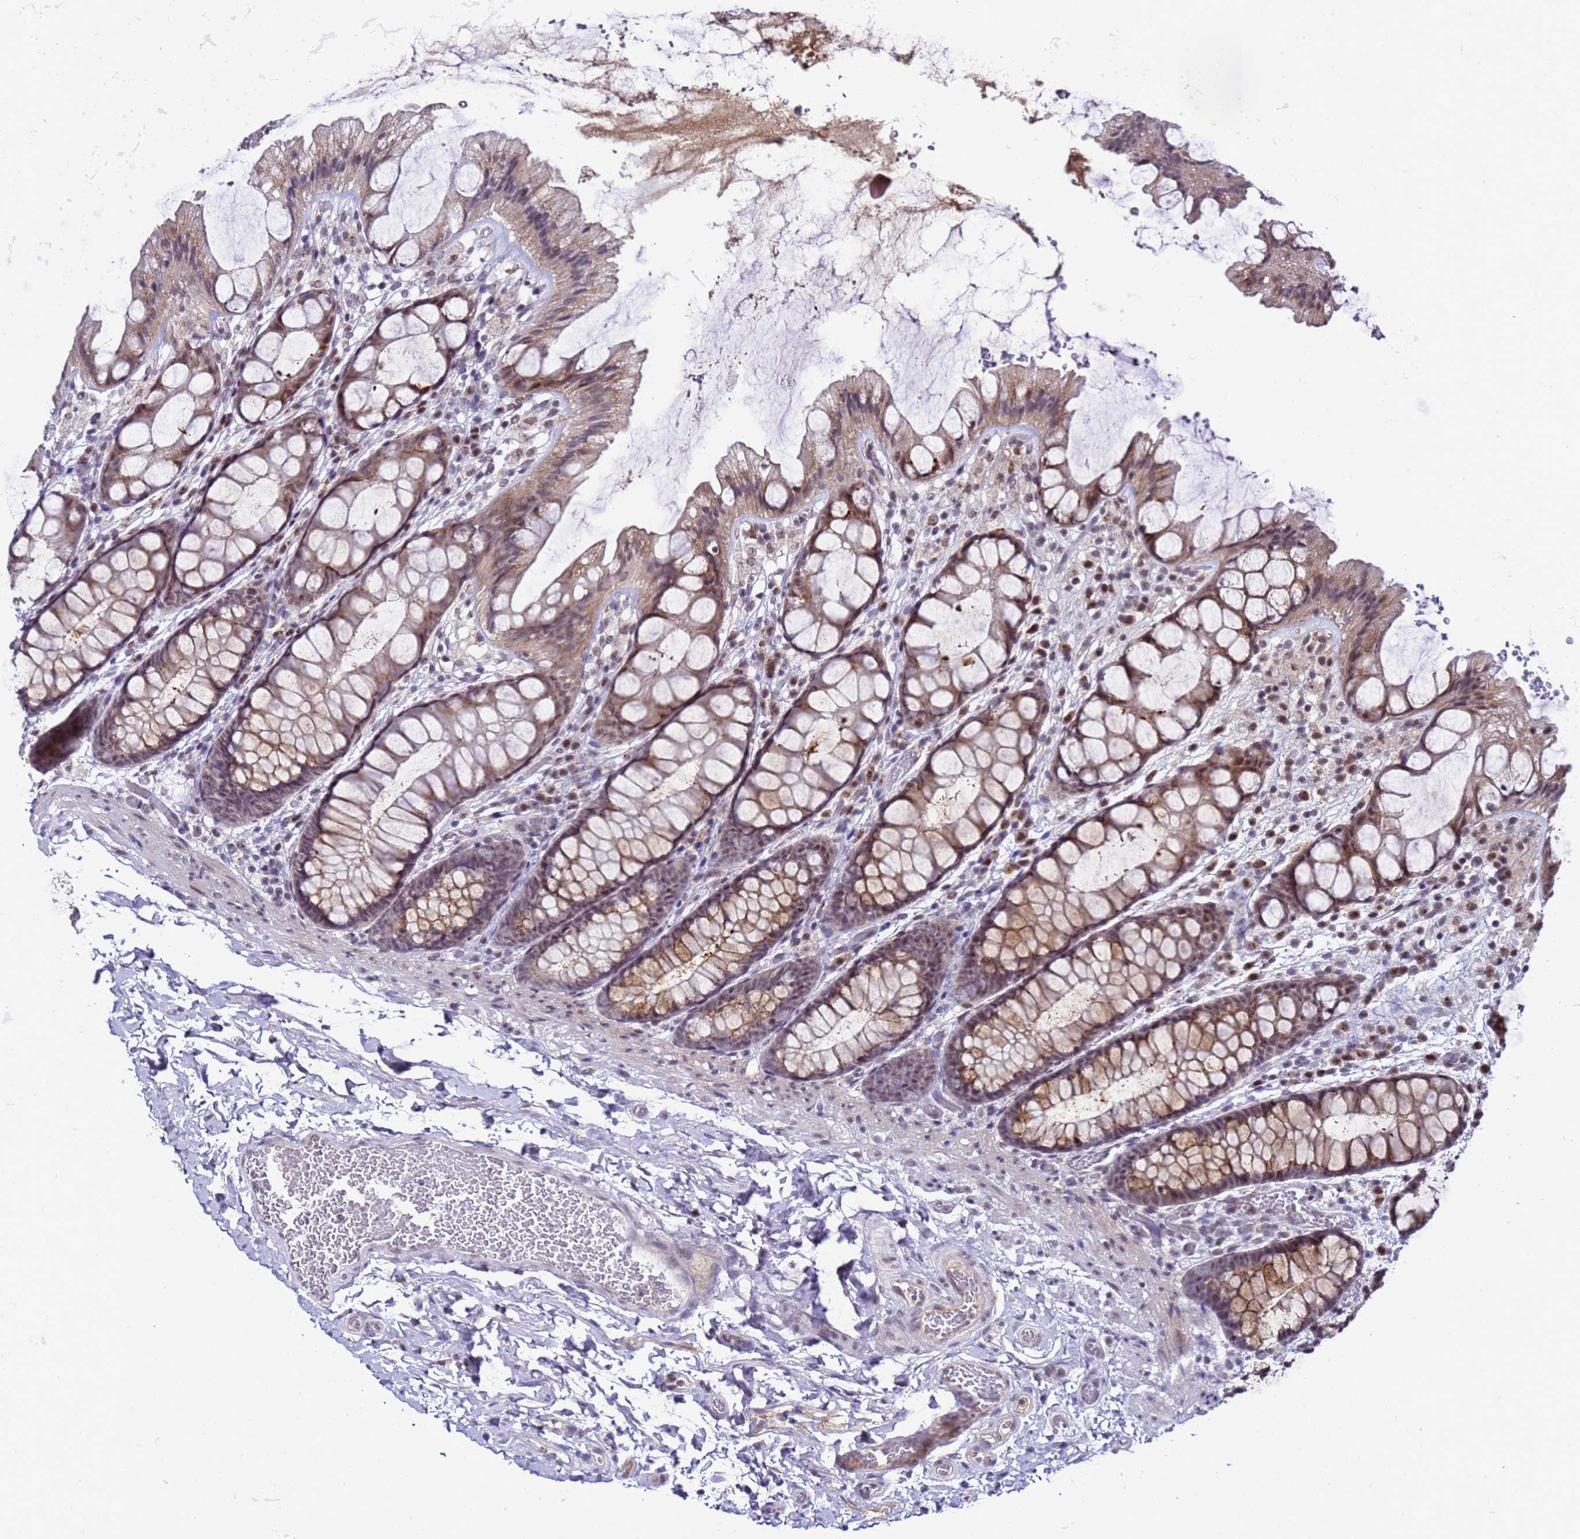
{"staining": {"intensity": "weak", "quantity": "25%-75%", "location": "cytoplasmic/membranous"}, "tissue": "colon", "cell_type": "Endothelial cells", "image_type": "normal", "snomed": [{"axis": "morphology", "description": "Normal tissue, NOS"}, {"axis": "topography", "description": "Colon"}], "caption": "Immunohistochemistry histopathology image of benign human colon stained for a protein (brown), which reveals low levels of weak cytoplasmic/membranous staining in approximately 25%-75% of endothelial cells.", "gene": "C19orf47", "patient": {"sex": "male", "age": 47}}